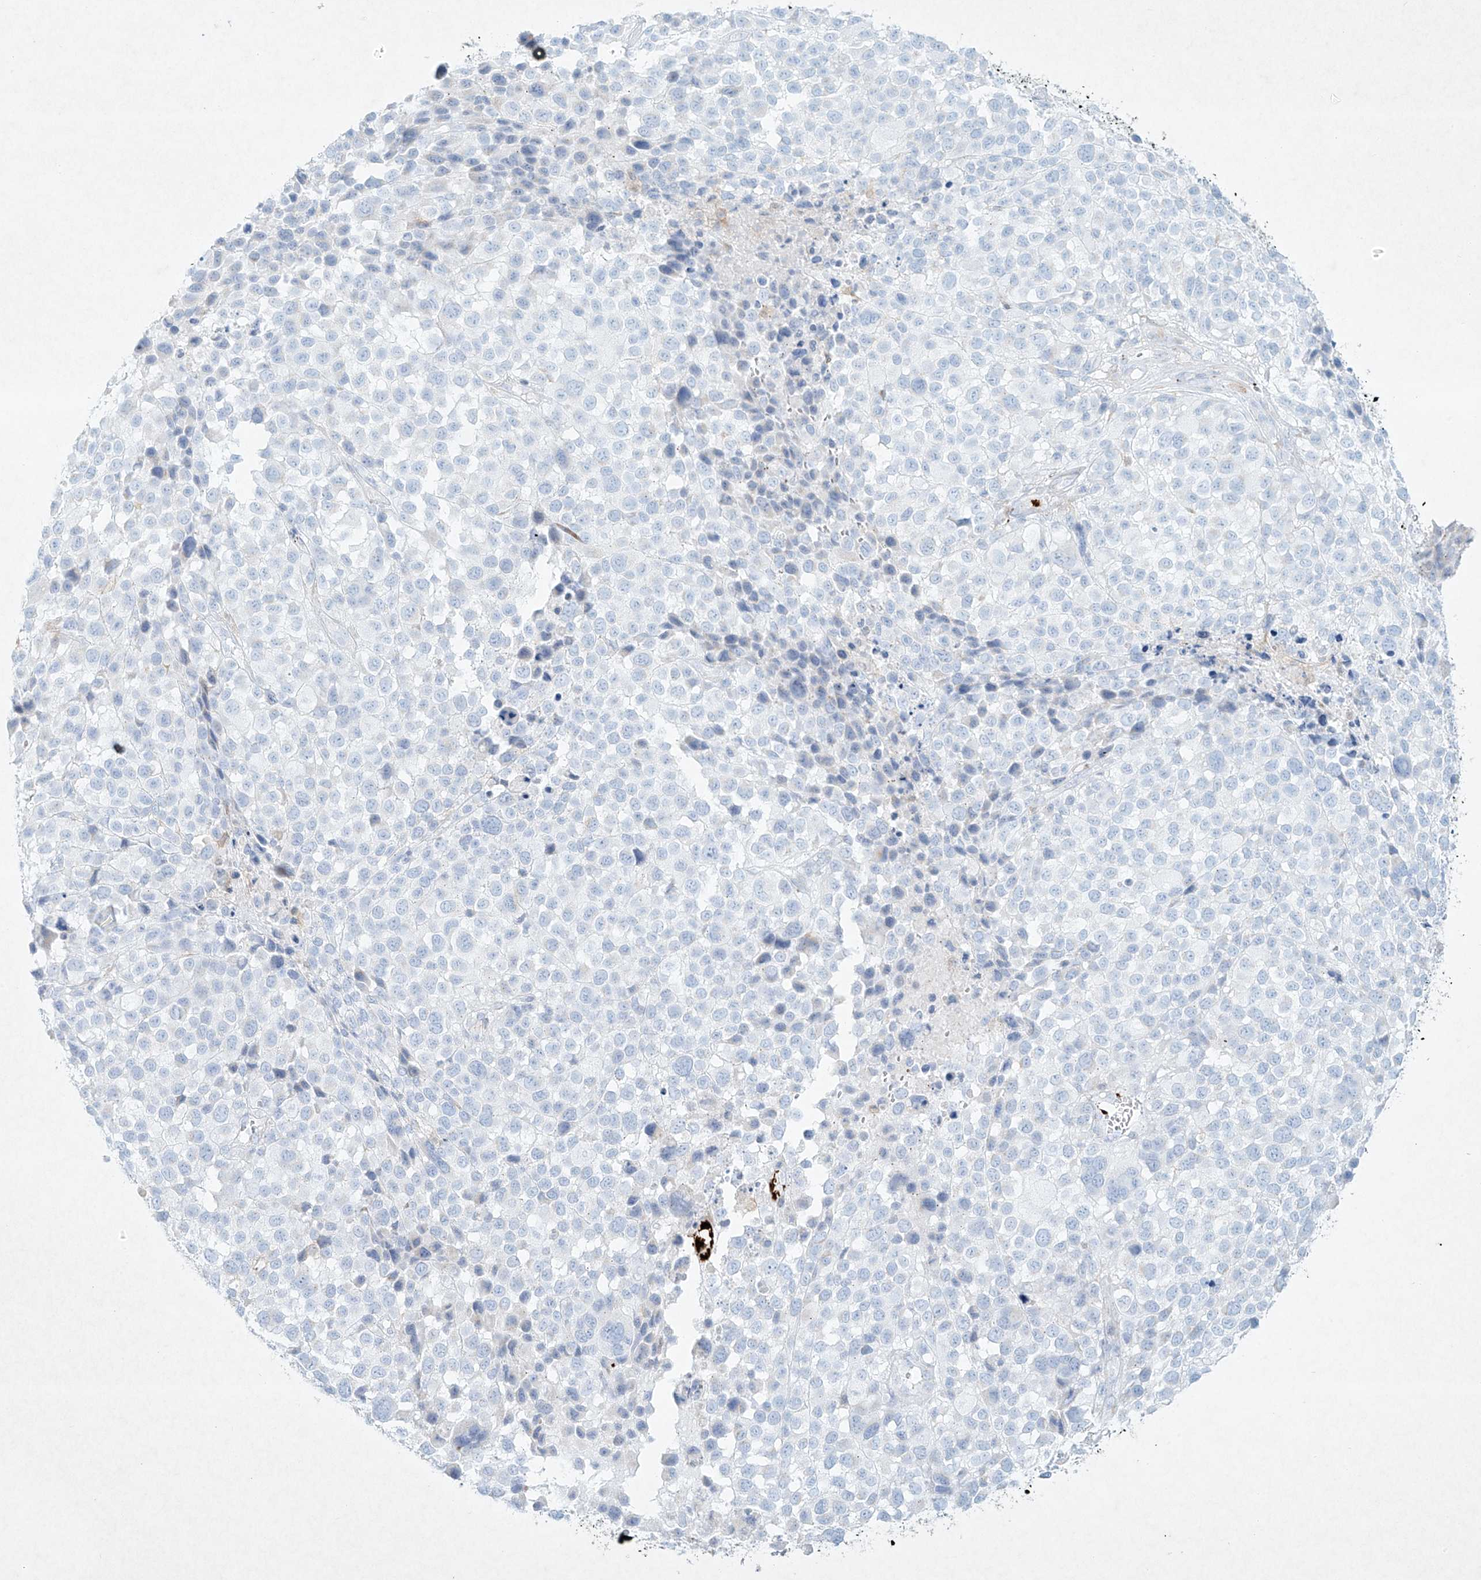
{"staining": {"intensity": "negative", "quantity": "none", "location": "none"}, "tissue": "melanoma", "cell_type": "Tumor cells", "image_type": "cancer", "snomed": [{"axis": "morphology", "description": "Malignant melanoma, NOS"}, {"axis": "topography", "description": "Skin of trunk"}], "caption": "DAB (3,3'-diaminobenzidine) immunohistochemical staining of human malignant melanoma displays no significant expression in tumor cells.", "gene": "PLEK", "patient": {"sex": "male", "age": 71}}